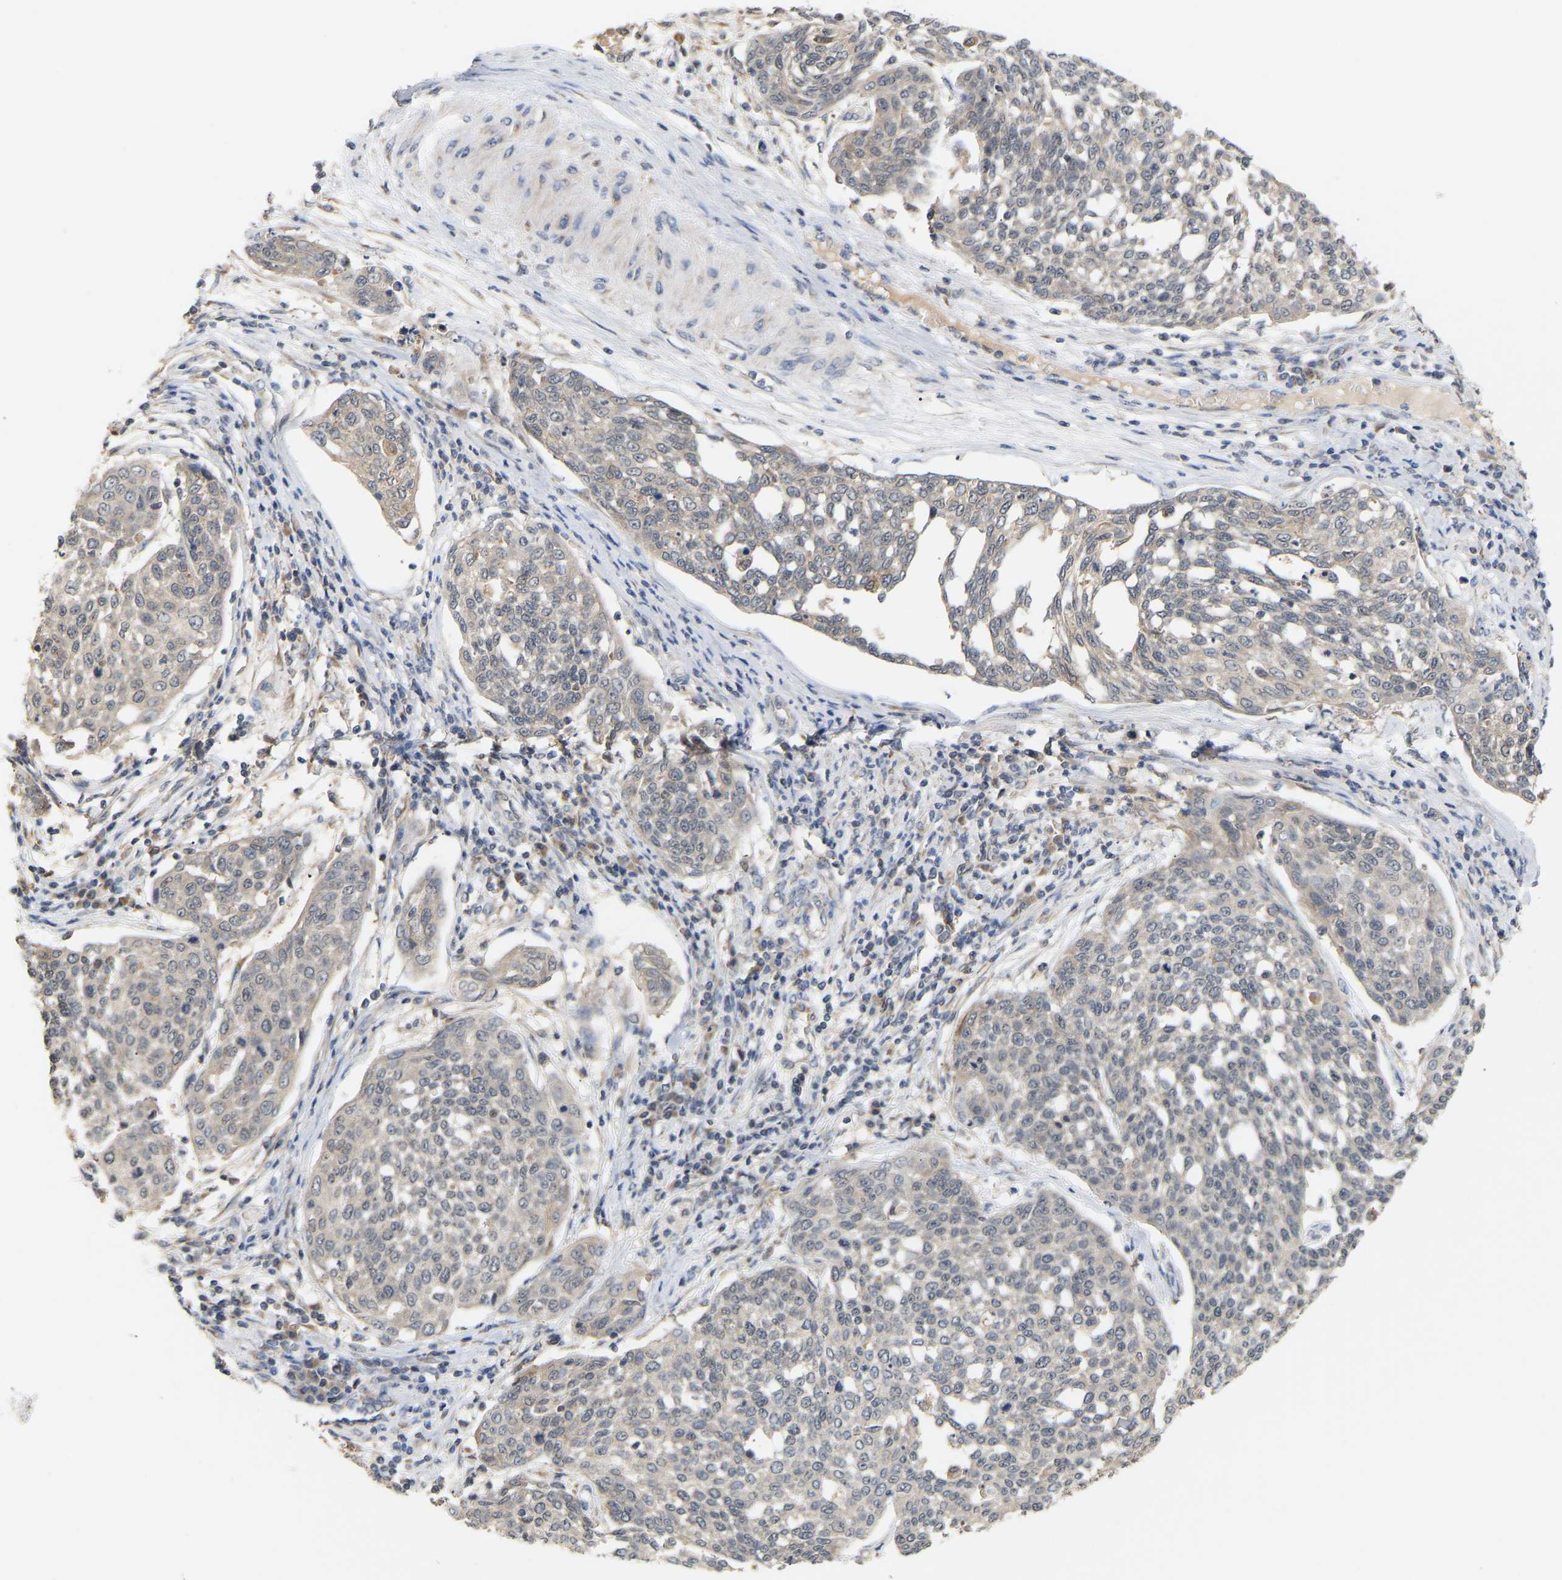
{"staining": {"intensity": "negative", "quantity": "none", "location": "none"}, "tissue": "cervical cancer", "cell_type": "Tumor cells", "image_type": "cancer", "snomed": [{"axis": "morphology", "description": "Squamous cell carcinoma, NOS"}, {"axis": "topography", "description": "Cervix"}], "caption": "Immunohistochemistry (IHC) histopathology image of neoplastic tissue: cervical squamous cell carcinoma stained with DAB (3,3'-diaminobenzidine) displays no significant protein staining in tumor cells. (Immunohistochemistry, brightfield microscopy, high magnification).", "gene": "TPMT", "patient": {"sex": "female", "age": 34}}